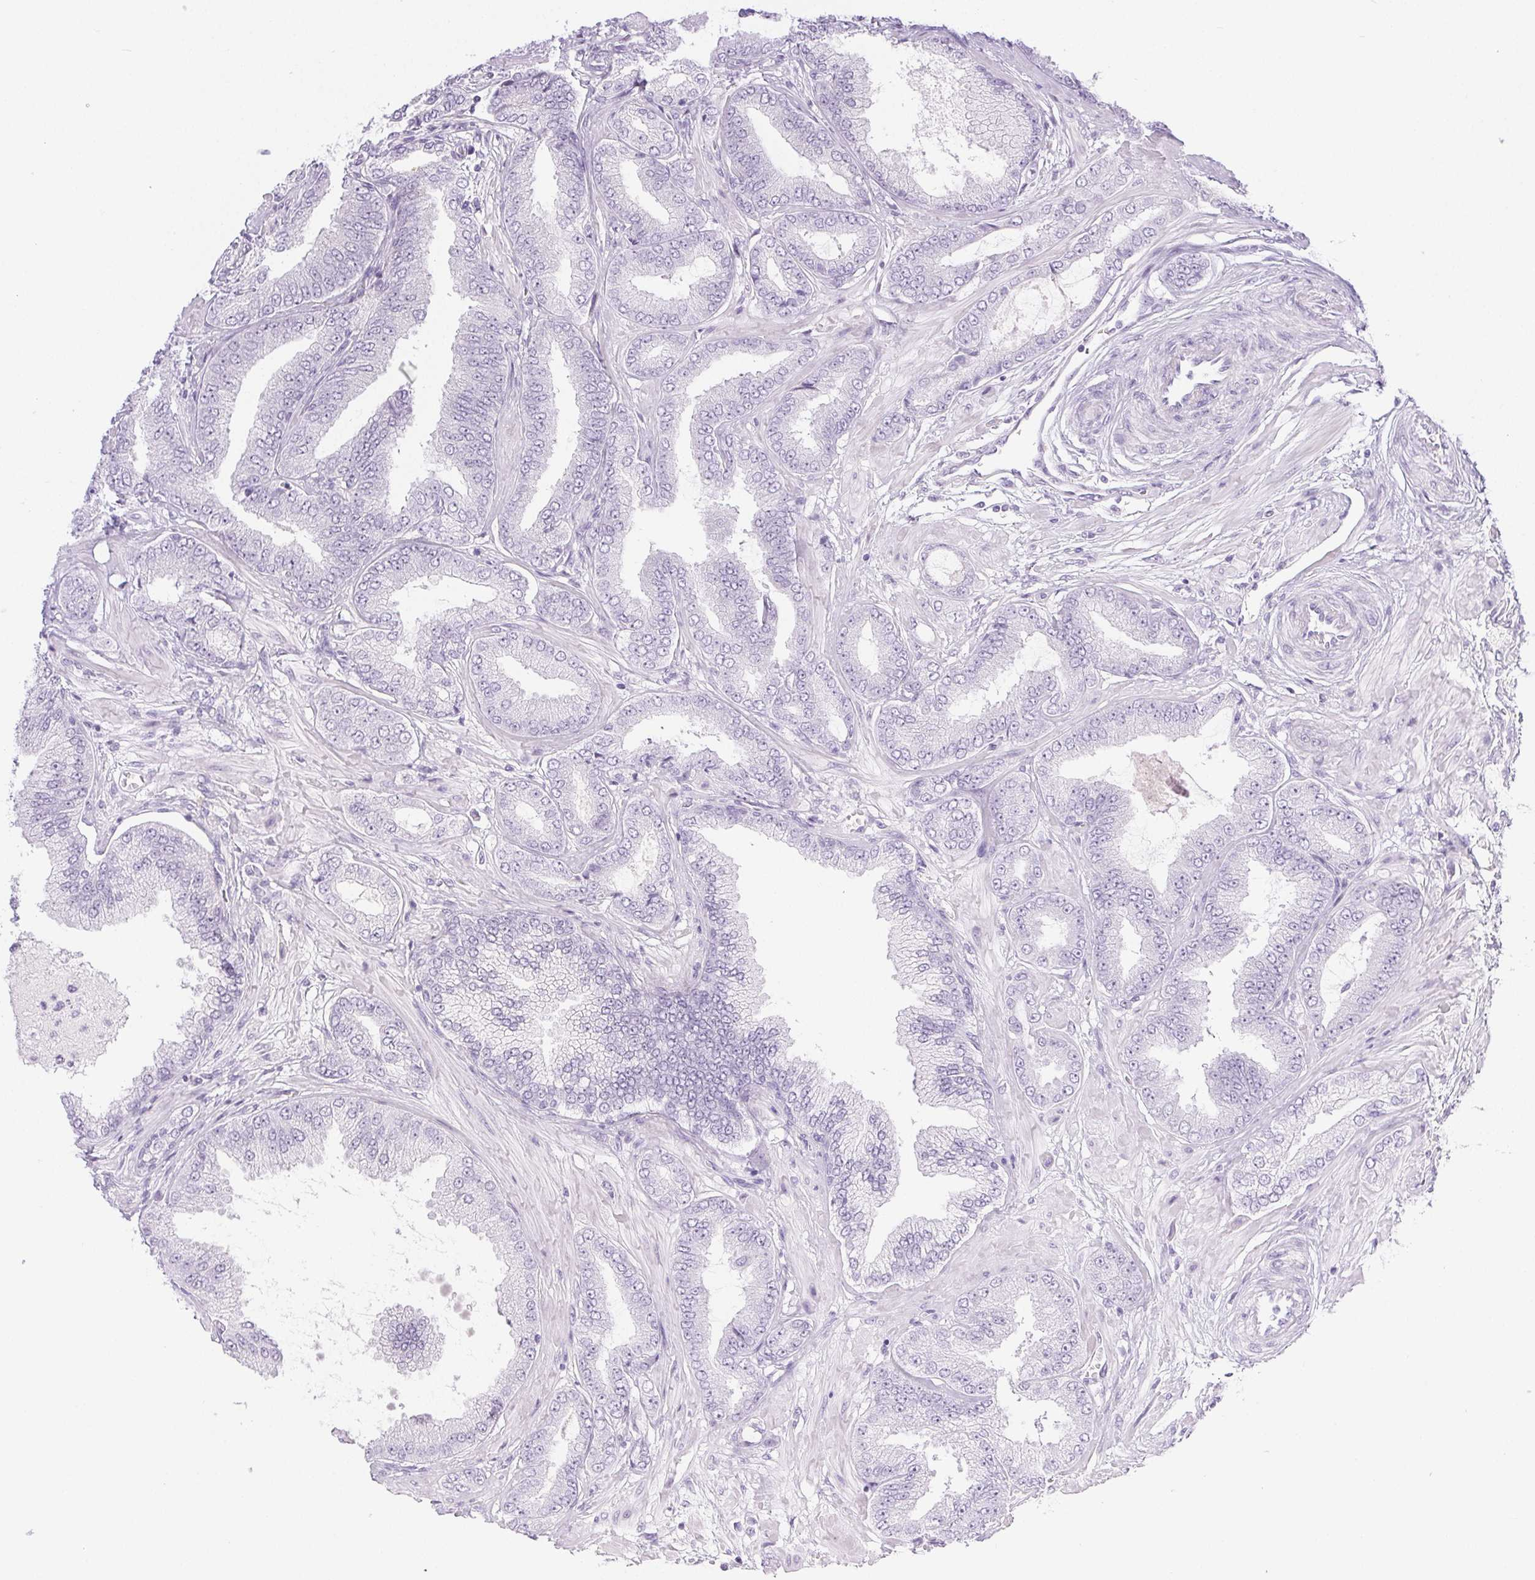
{"staining": {"intensity": "negative", "quantity": "none", "location": "none"}, "tissue": "prostate cancer", "cell_type": "Tumor cells", "image_type": "cancer", "snomed": [{"axis": "morphology", "description": "Adenocarcinoma, Low grade"}, {"axis": "topography", "description": "Prostate"}], "caption": "A high-resolution histopathology image shows immunohistochemistry staining of prostate cancer, which exhibits no significant expression in tumor cells.", "gene": "PI3", "patient": {"sex": "male", "age": 55}}